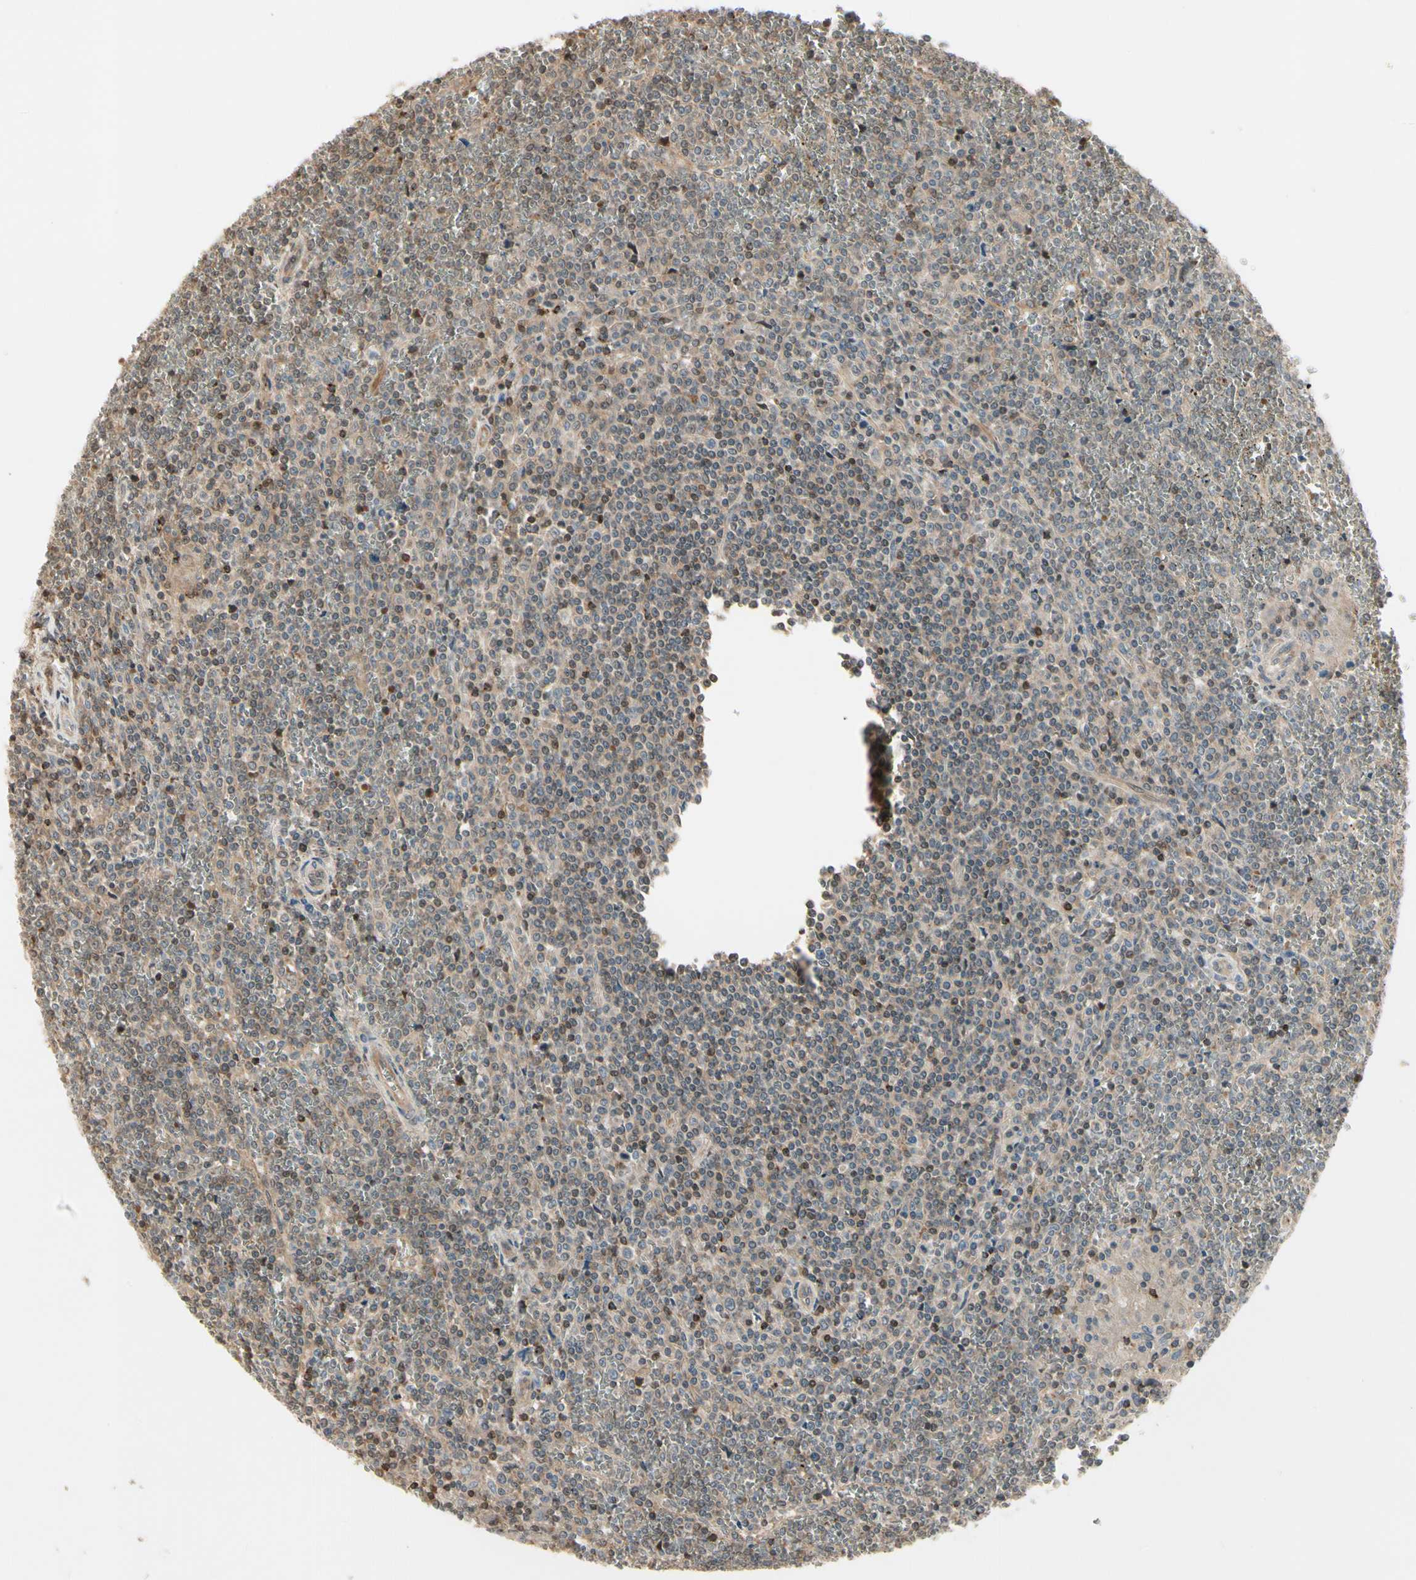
{"staining": {"intensity": "moderate", "quantity": "25%-75%", "location": "cytoplasmic/membranous"}, "tissue": "lymphoma", "cell_type": "Tumor cells", "image_type": "cancer", "snomed": [{"axis": "morphology", "description": "Malignant lymphoma, non-Hodgkin's type, Low grade"}, {"axis": "topography", "description": "Spleen"}], "caption": "Immunohistochemical staining of malignant lymphoma, non-Hodgkin's type (low-grade) displays moderate cytoplasmic/membranous protein positivity in about 25%-75% of tumor cells.", "gene": "EVC", "patient": {"sex": "female", "age": 19}}